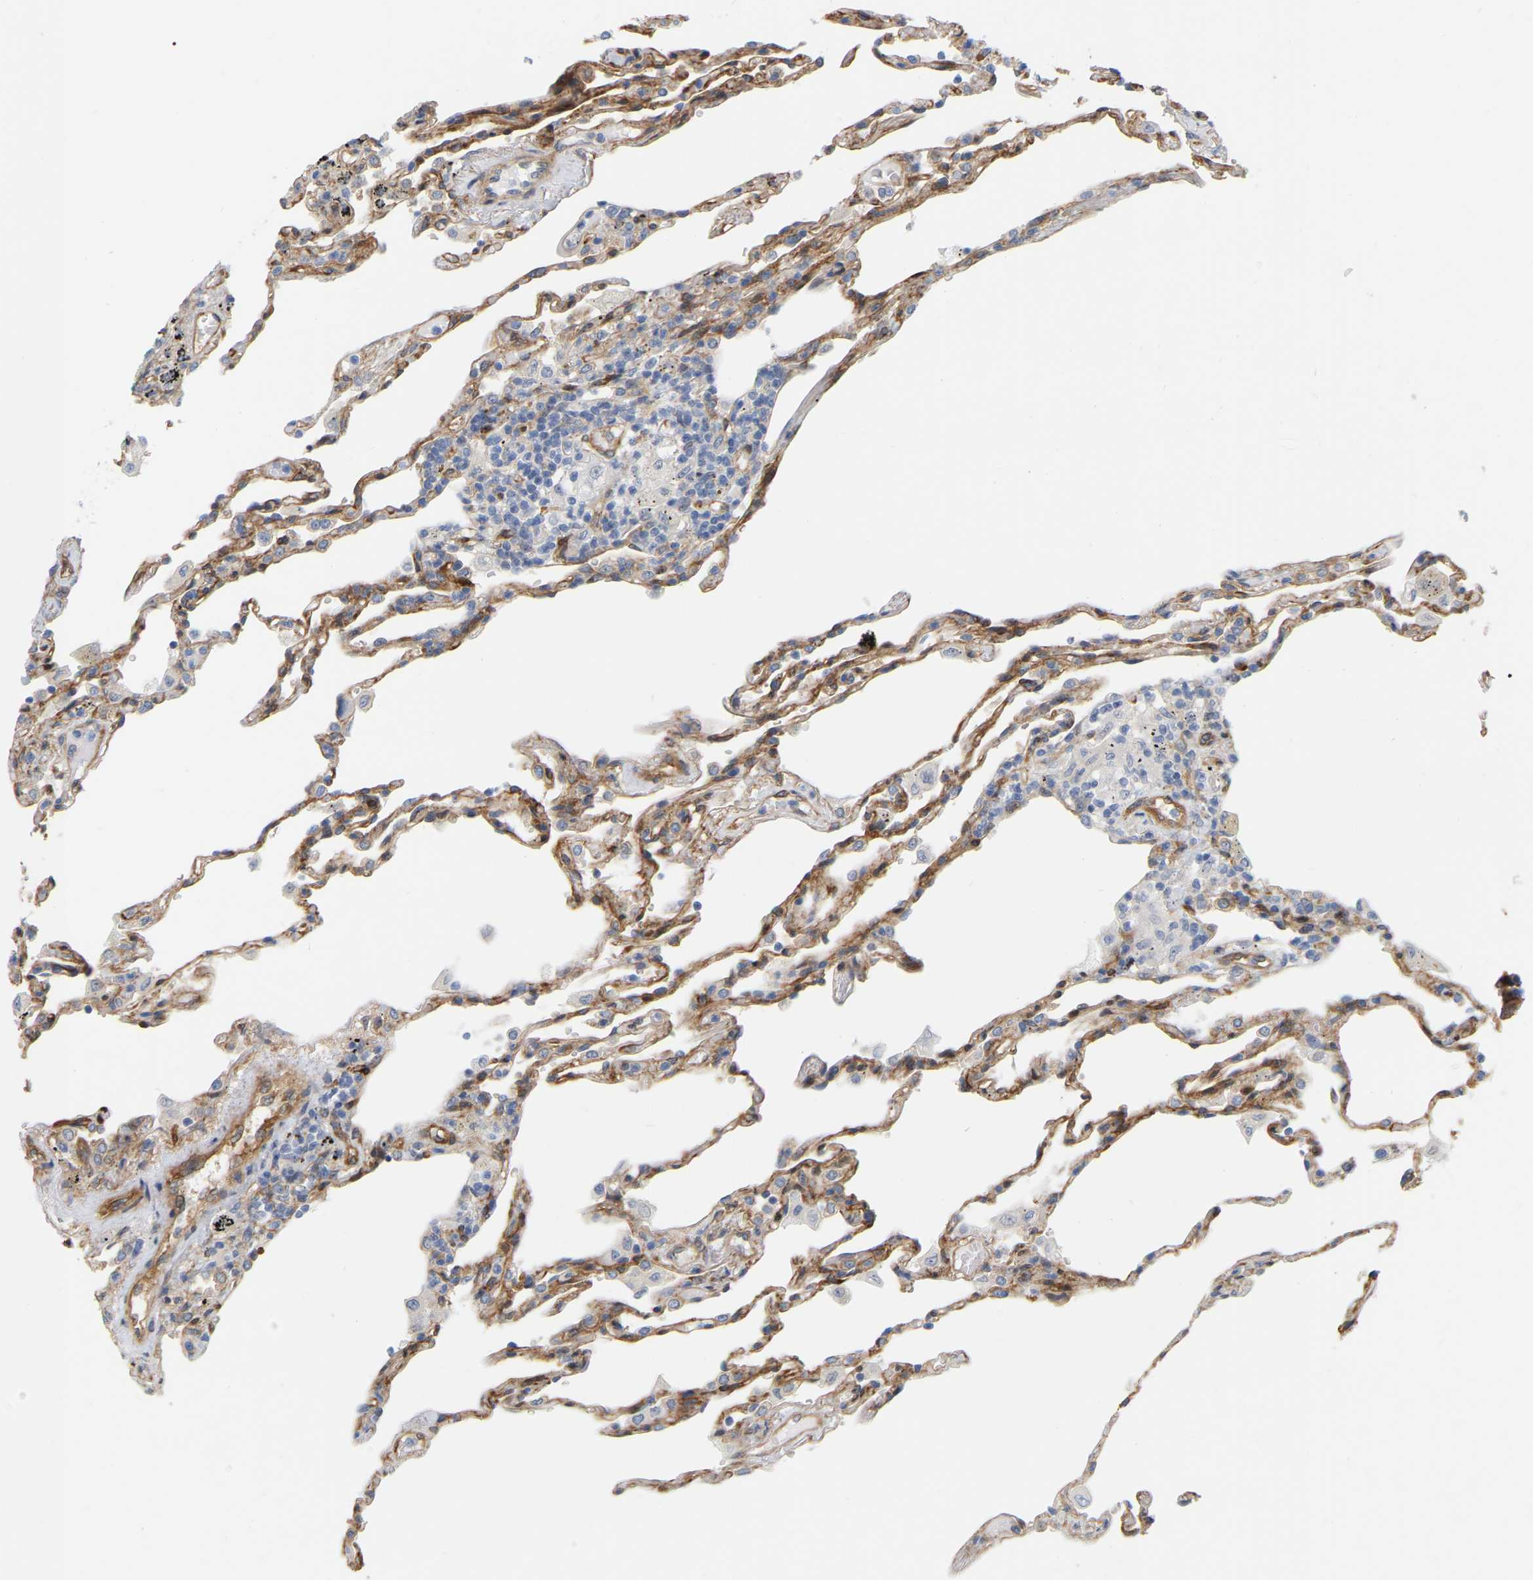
{"staining": {"intensity": "moderate", "quantity": "25%-75%", "location": "cytoplasmic/membranous"}, "tissue": "lung", "cell_type": "Alveolar cells", "image_type": "normal", "snomed": [{"axis": "morphology", "description": "Normal tissue, NOS"}, {"axis": "topography", "description": "Lung"}], "caption": "Lung stained for a protein (brown) reveals moderate cytoplasmic/membranous positive positivity in about 25%-75% of alveolar cells.", "gene": "RAPH1", "patient": {"sex": "male", "age": 59}}